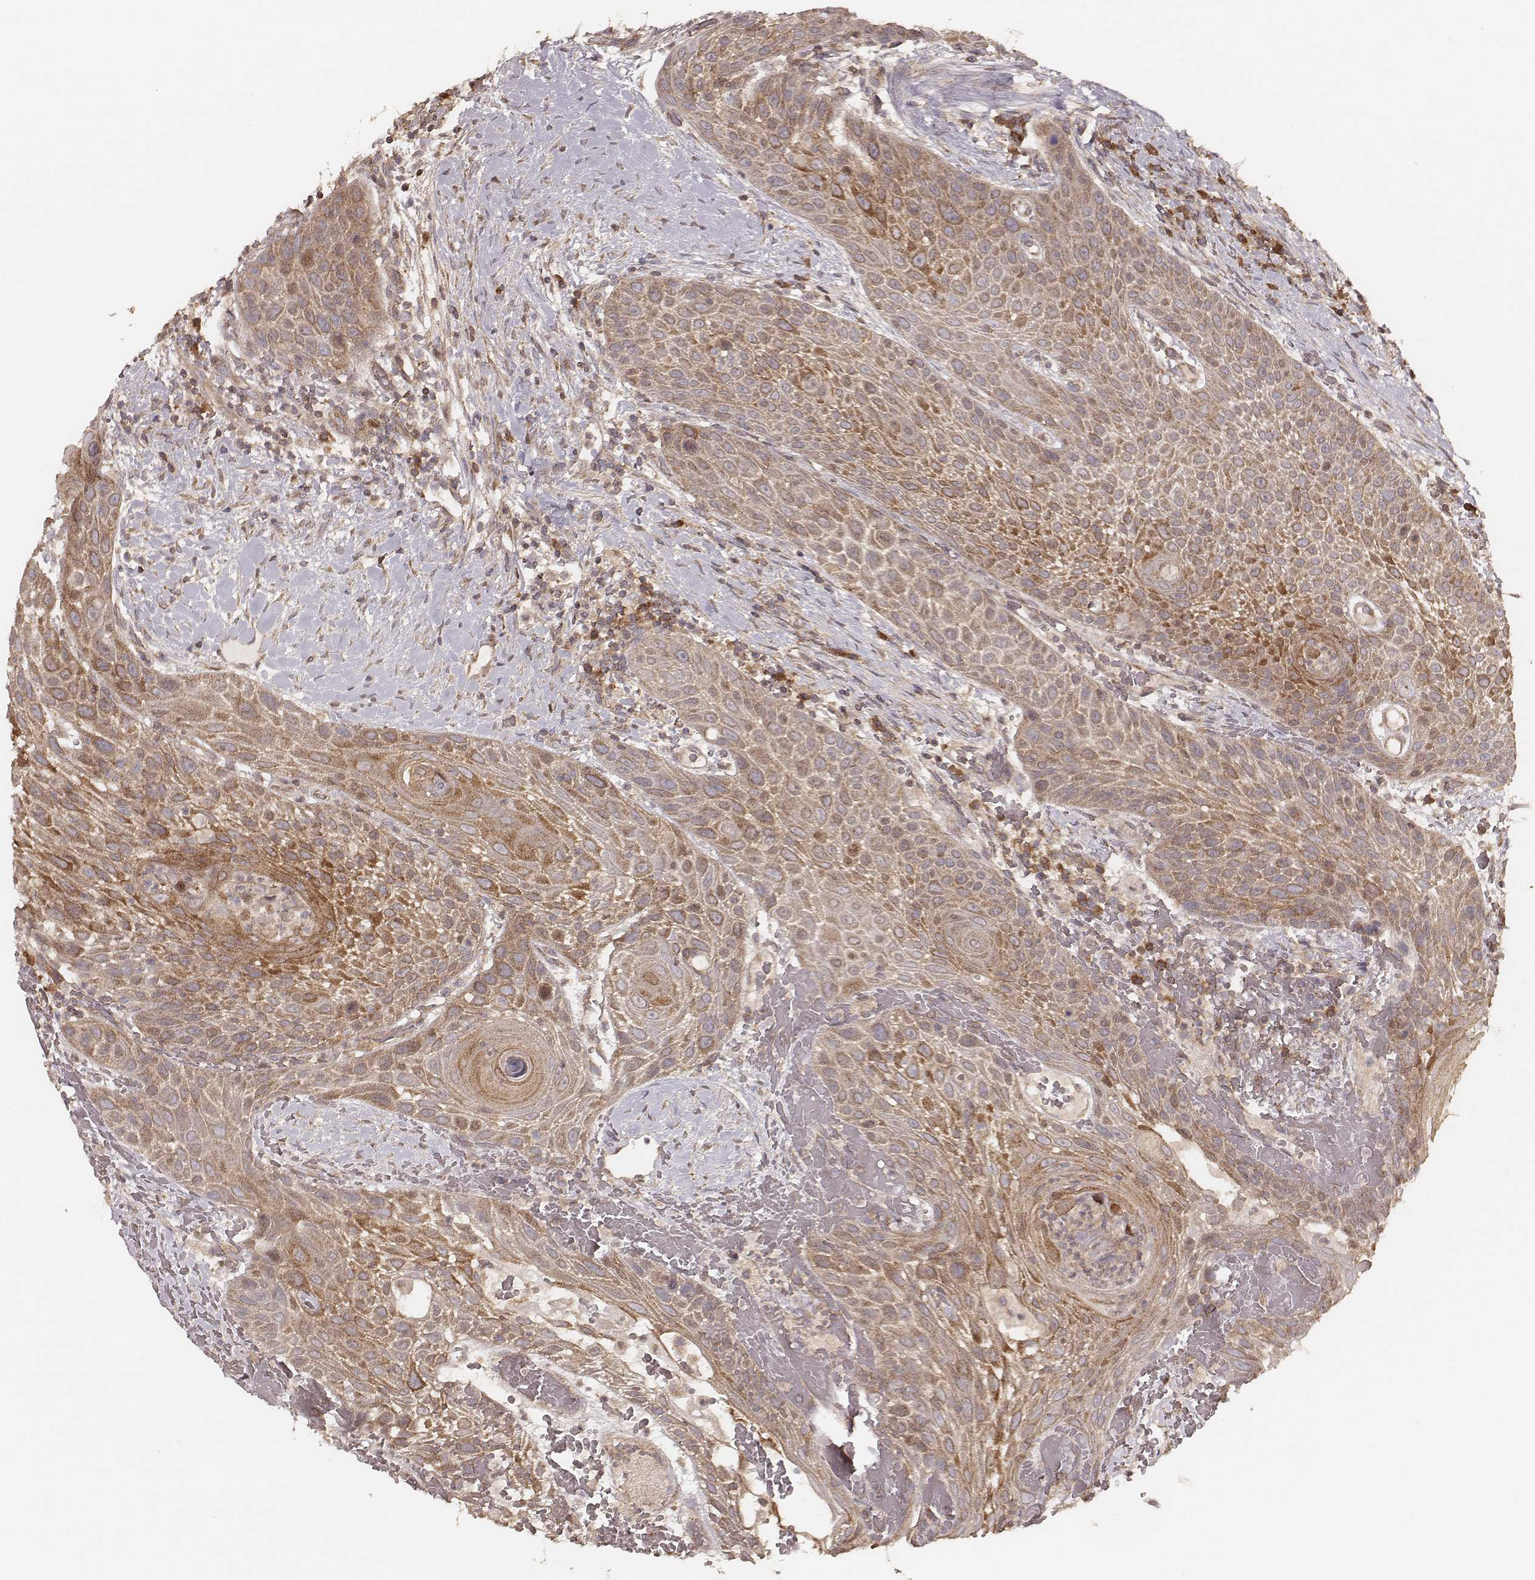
{"staining": {"intensity": "moderate", "quantity": ">75%", "location": "cytoplasmic/membranous"}, "tissue": "head and neck cancer", "cell_type": "Tumor cells", "image_type": "cancer", "snomed": [{"axis": "morphology", "description": "Squamous cell carcinoma, NOS"}, {"axis": "topography", "description": "Head-Neck"}], "caption": "Head and neck squamous cell carcinoma was stained to show a protein in brown. There is medium levels of moderate cytoplasmic/membranous expression in approximately >75% of tumor cells.", "gene": "CARS1", "patient": {"sex": "male", "age": 69}}